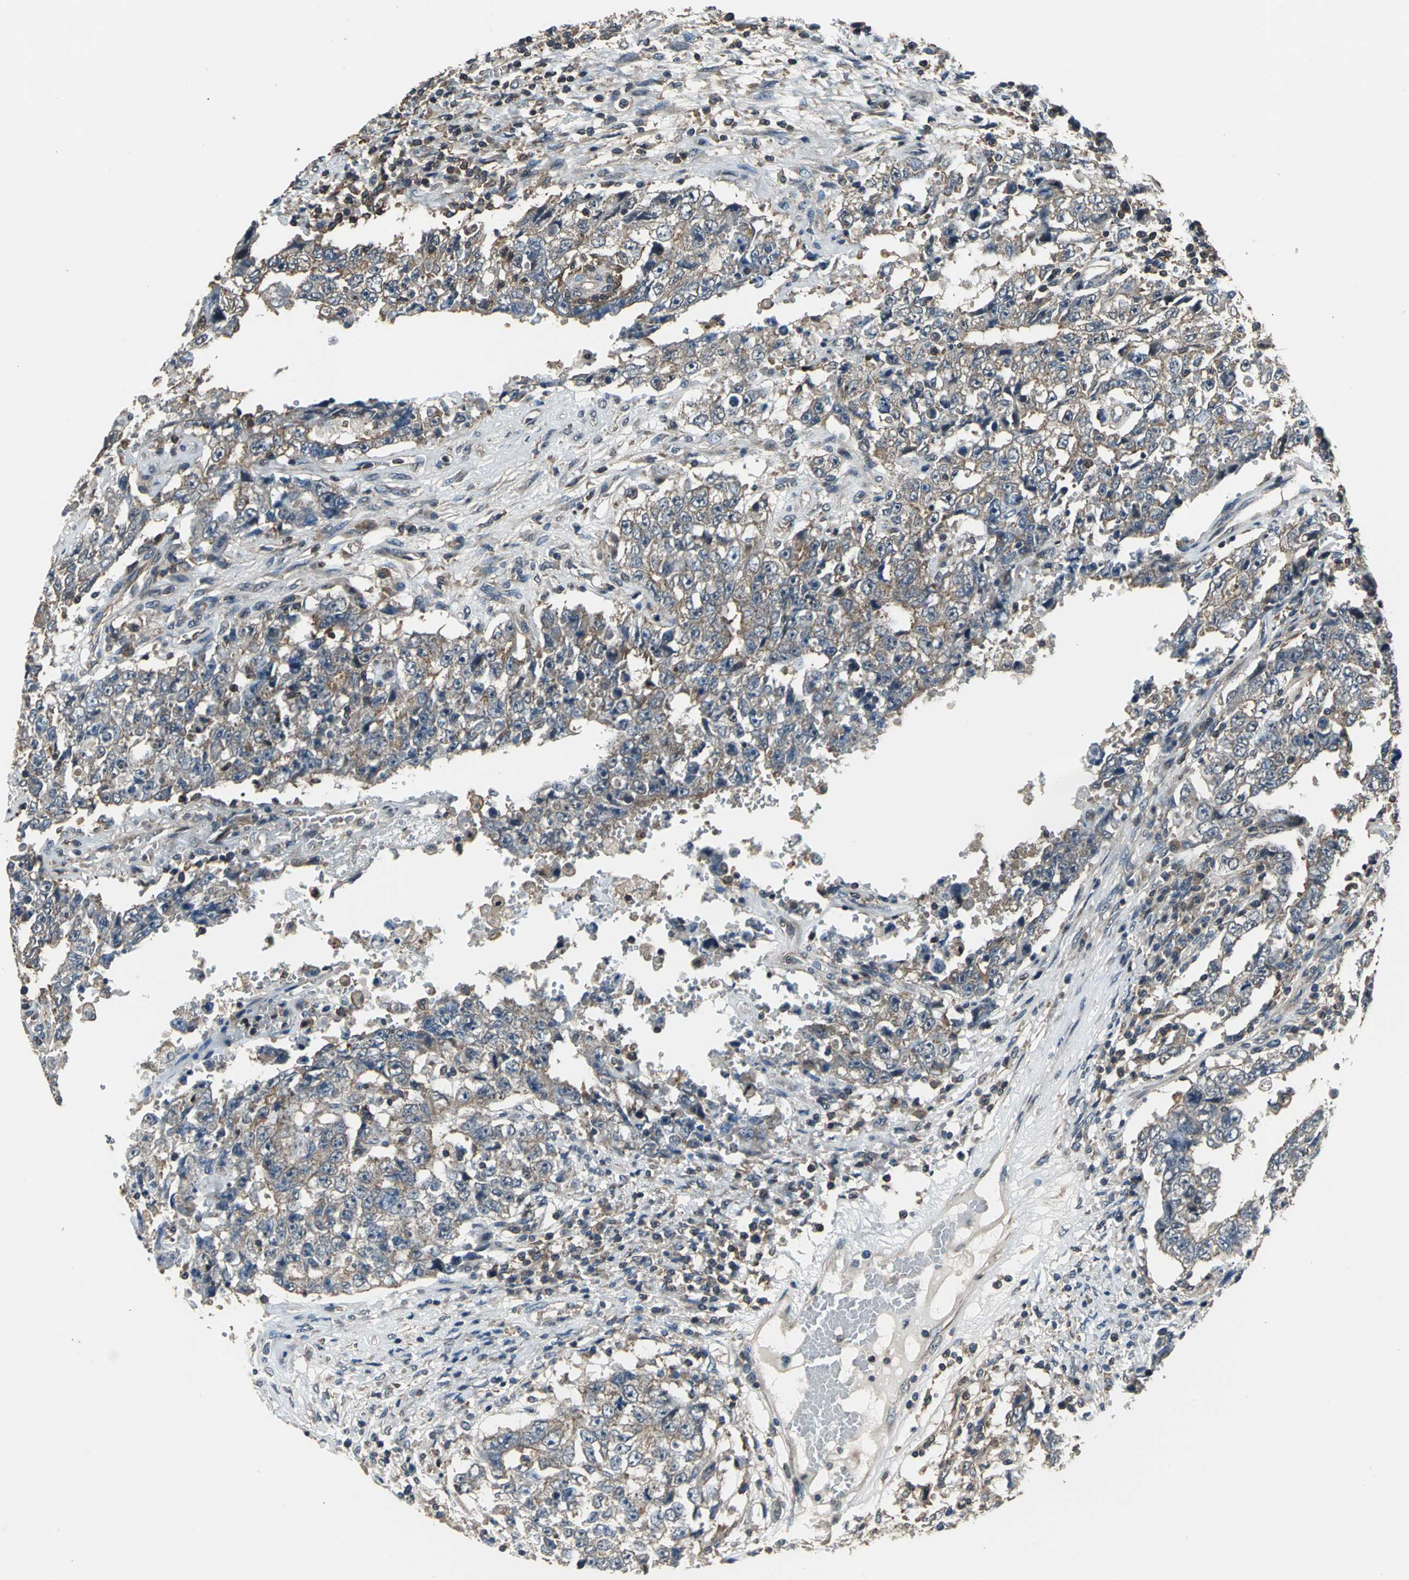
{"staining": {"intensity": "weak", "quantity": ">75%", "location": "cytoplasmic/membranous"}, "tissue": "testis cancer", "cell_type": "Tumor cells", "image_type": "cancer", "snomed": [{"axis": "morphology", "description": "Carcinoma, Embryonal, NOS"}, {"axis": "topography", "description": "Testis"}], "caption": "Tumor cells show low levels of weak cytoplasmic/membranous expression in approximately >75% of cells in human testis cancer. Immunohistochemistry (ihc) stains the protein of interest in brown and the nuclei are stained blue.", "gene": "EIF2B2", "patient": {"sex": "male", "age": 26}}